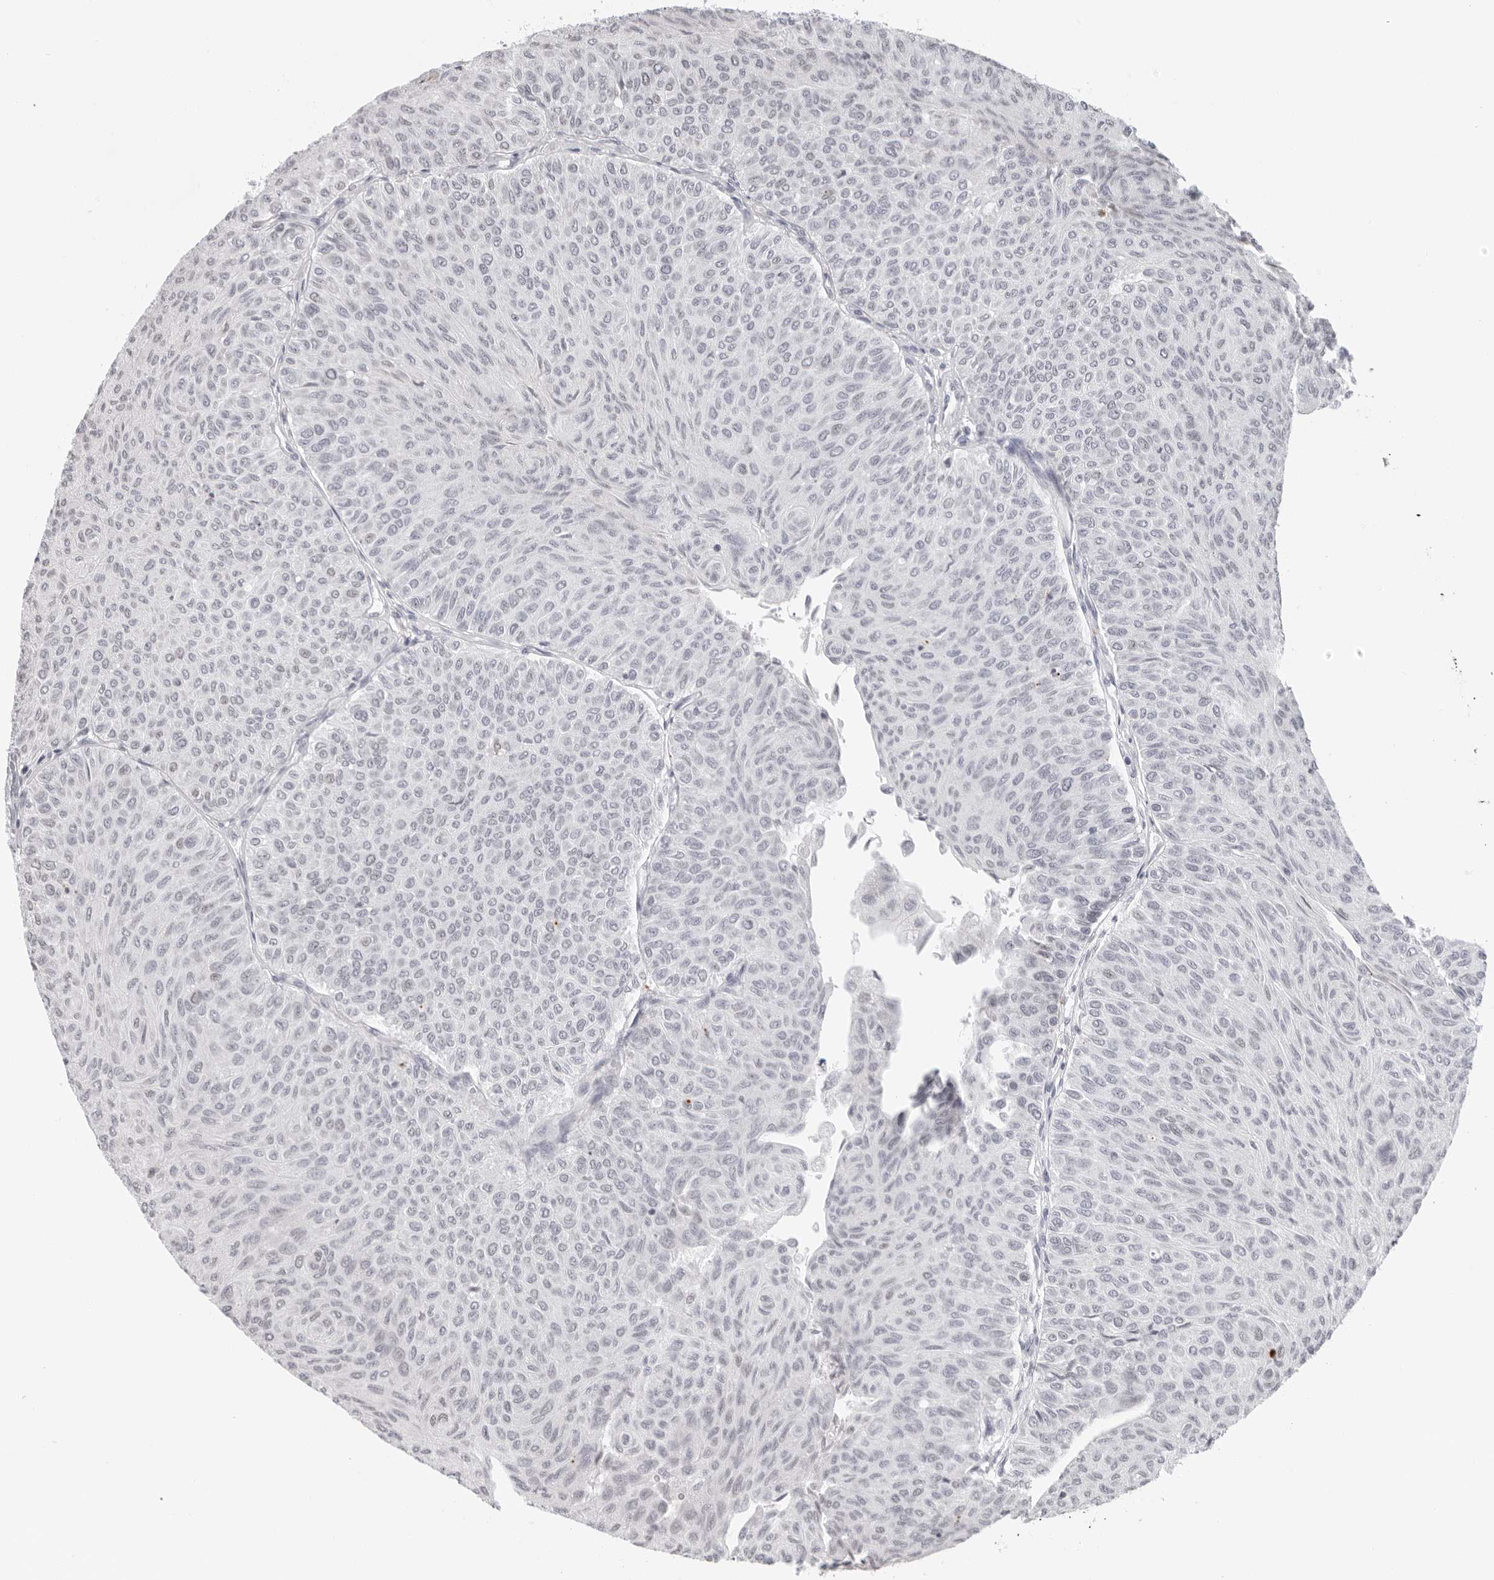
{"staining": {"intensity": "negative", "quantity": "none", "location": "none"}, "tissue": "urothelial cancer", "cell_type": "Tumor cells", "image_type": "cancer", "snomed": [{"axis": "morphology", "description": "Urothelial carcinoma, Low grade"}, {"axis": "topography", "description": "Urinary bladder"}], "caption": "DAB immunohistochemical staining of human low-grade urothelial carcinoma reveals no significant positivity in tumor cells.", "gene": "MSH6", "patient": {"sex": "male", "age": 78}}